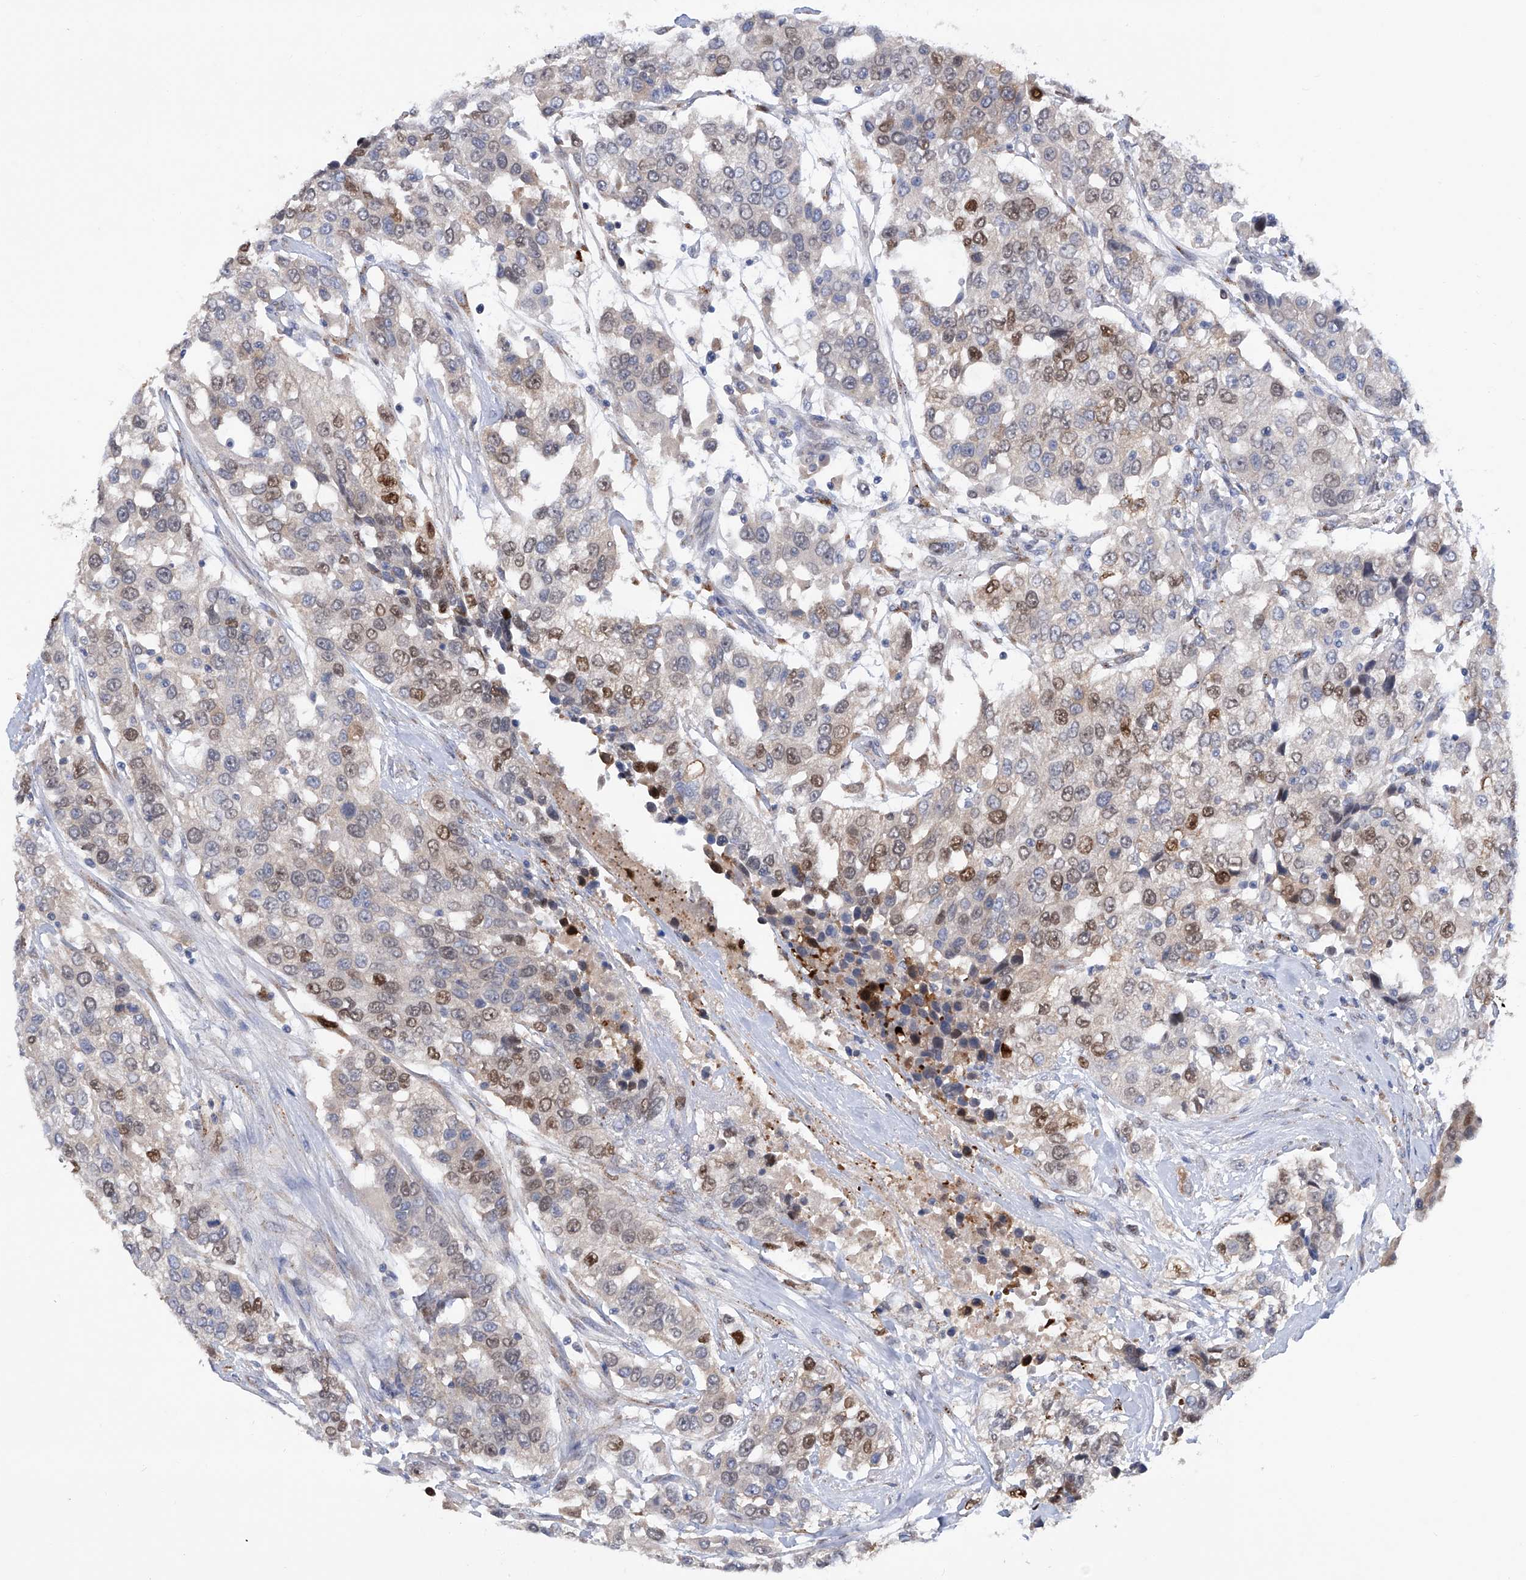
{"staining": {"intensity": "moderate", "quantity": "25%-75%", "location": "nuclear"}, "tissue": "urothelial cancer", "cell_type": "Tumor cells", "image_type": "cancer", "snomed": [{"axis": "morphology", "description": "Urothelial carcinoma, High grade"}, {"axis": "topography", "description": "Urinary bladder"}], "caption": "Brown immunohistochemical staining in urothelial cancer reveals moderate nuclear expression in approximately 25%-75% of tumor cells.", "gene": "PHF20", "patient": {"sex": "female", "age": 80}}